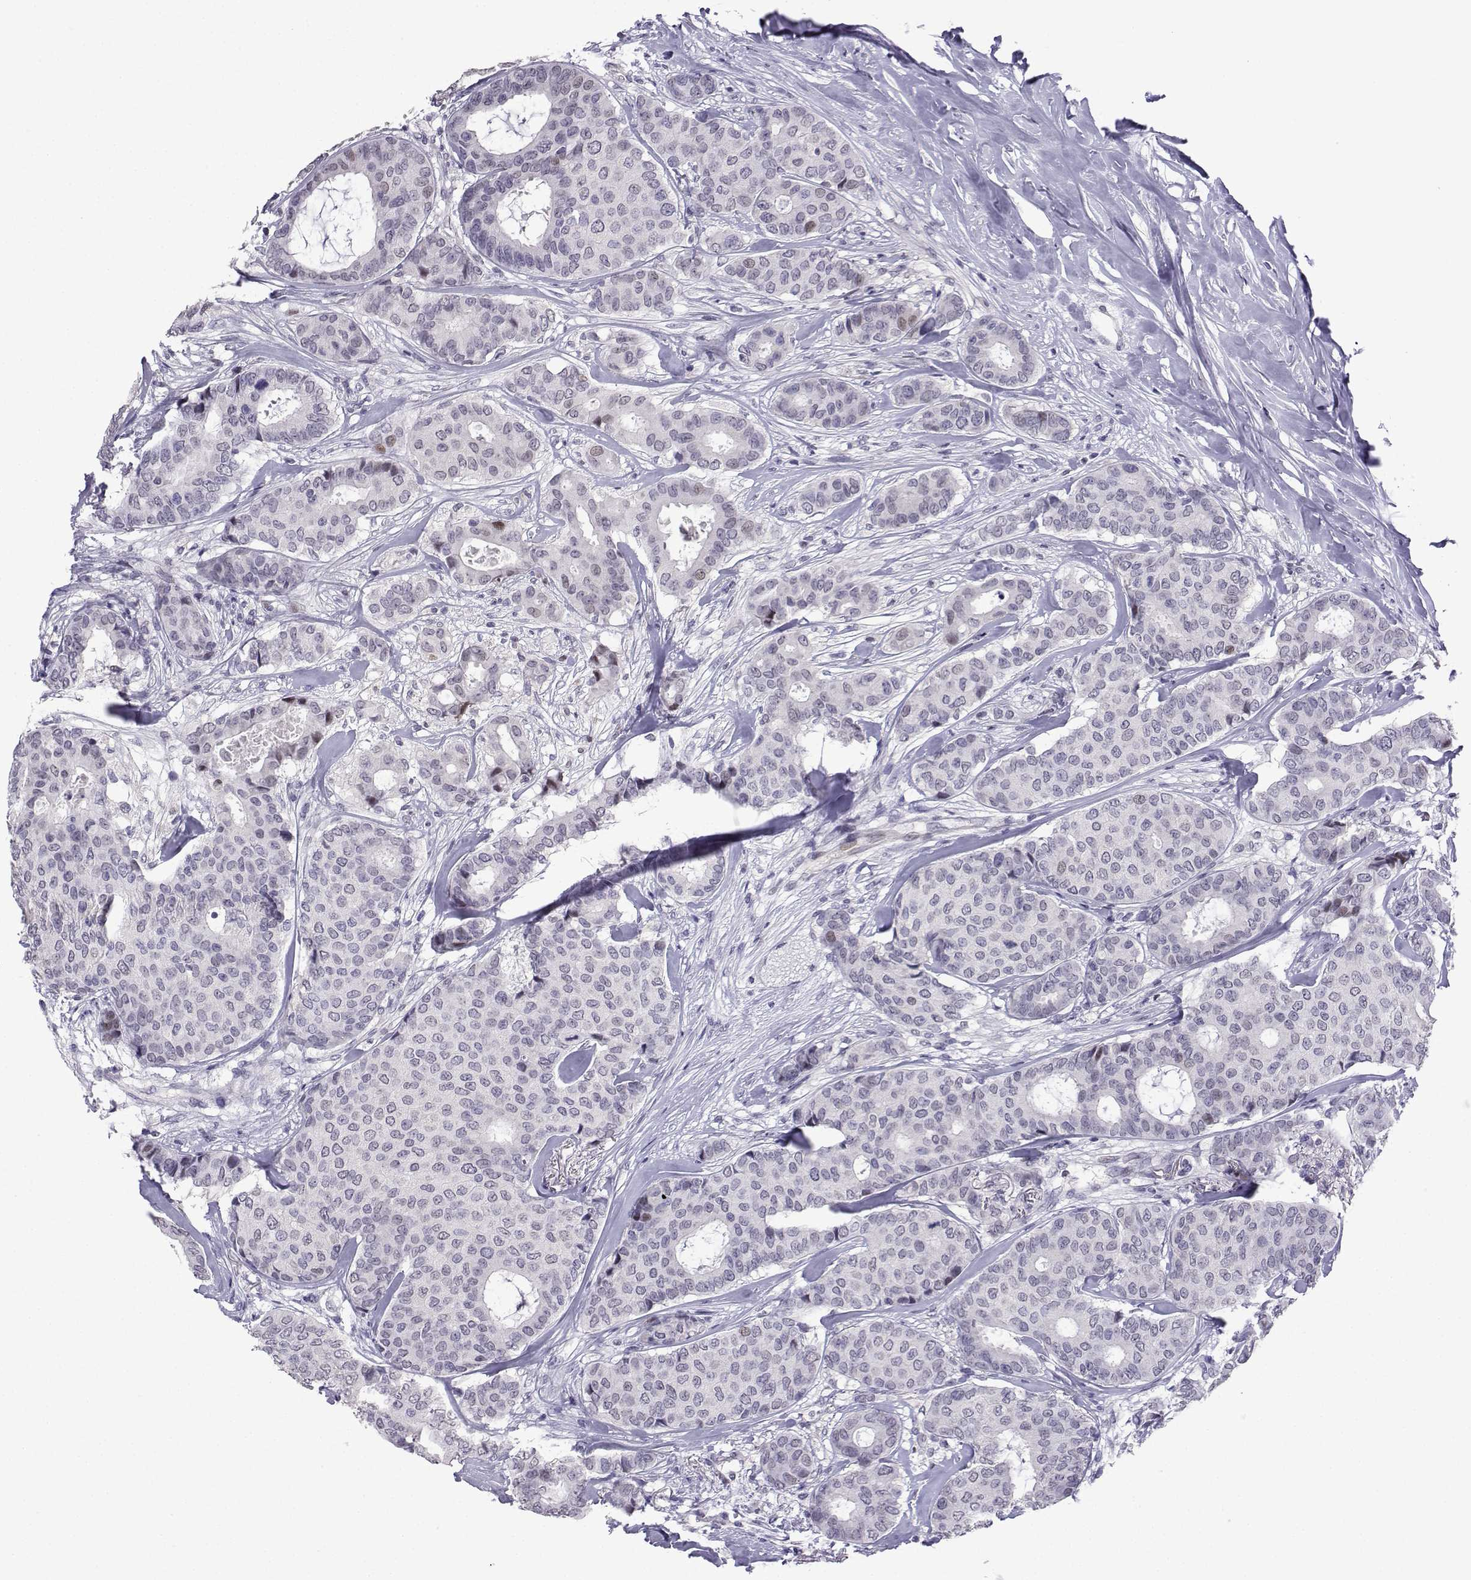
{"staining": {"intensity": "weak", "quantity": "<25%", "location": "nuclear"}, "tissue": "breast cancer", "cell_type": "Tumor cells", "image_type": "cancer", "snomed": [{"axis": "morphology", "description": "Duct carcinoma"}, {"axis": "topography", "description": "Breast"}], "caption": "Immunohistochemical staining of human invasive ductal carcinoma (breast) reveals no significant positivity in tumor cells.", "gene": "CFAP70", "patient": {"sex": "female", "age": 75}}